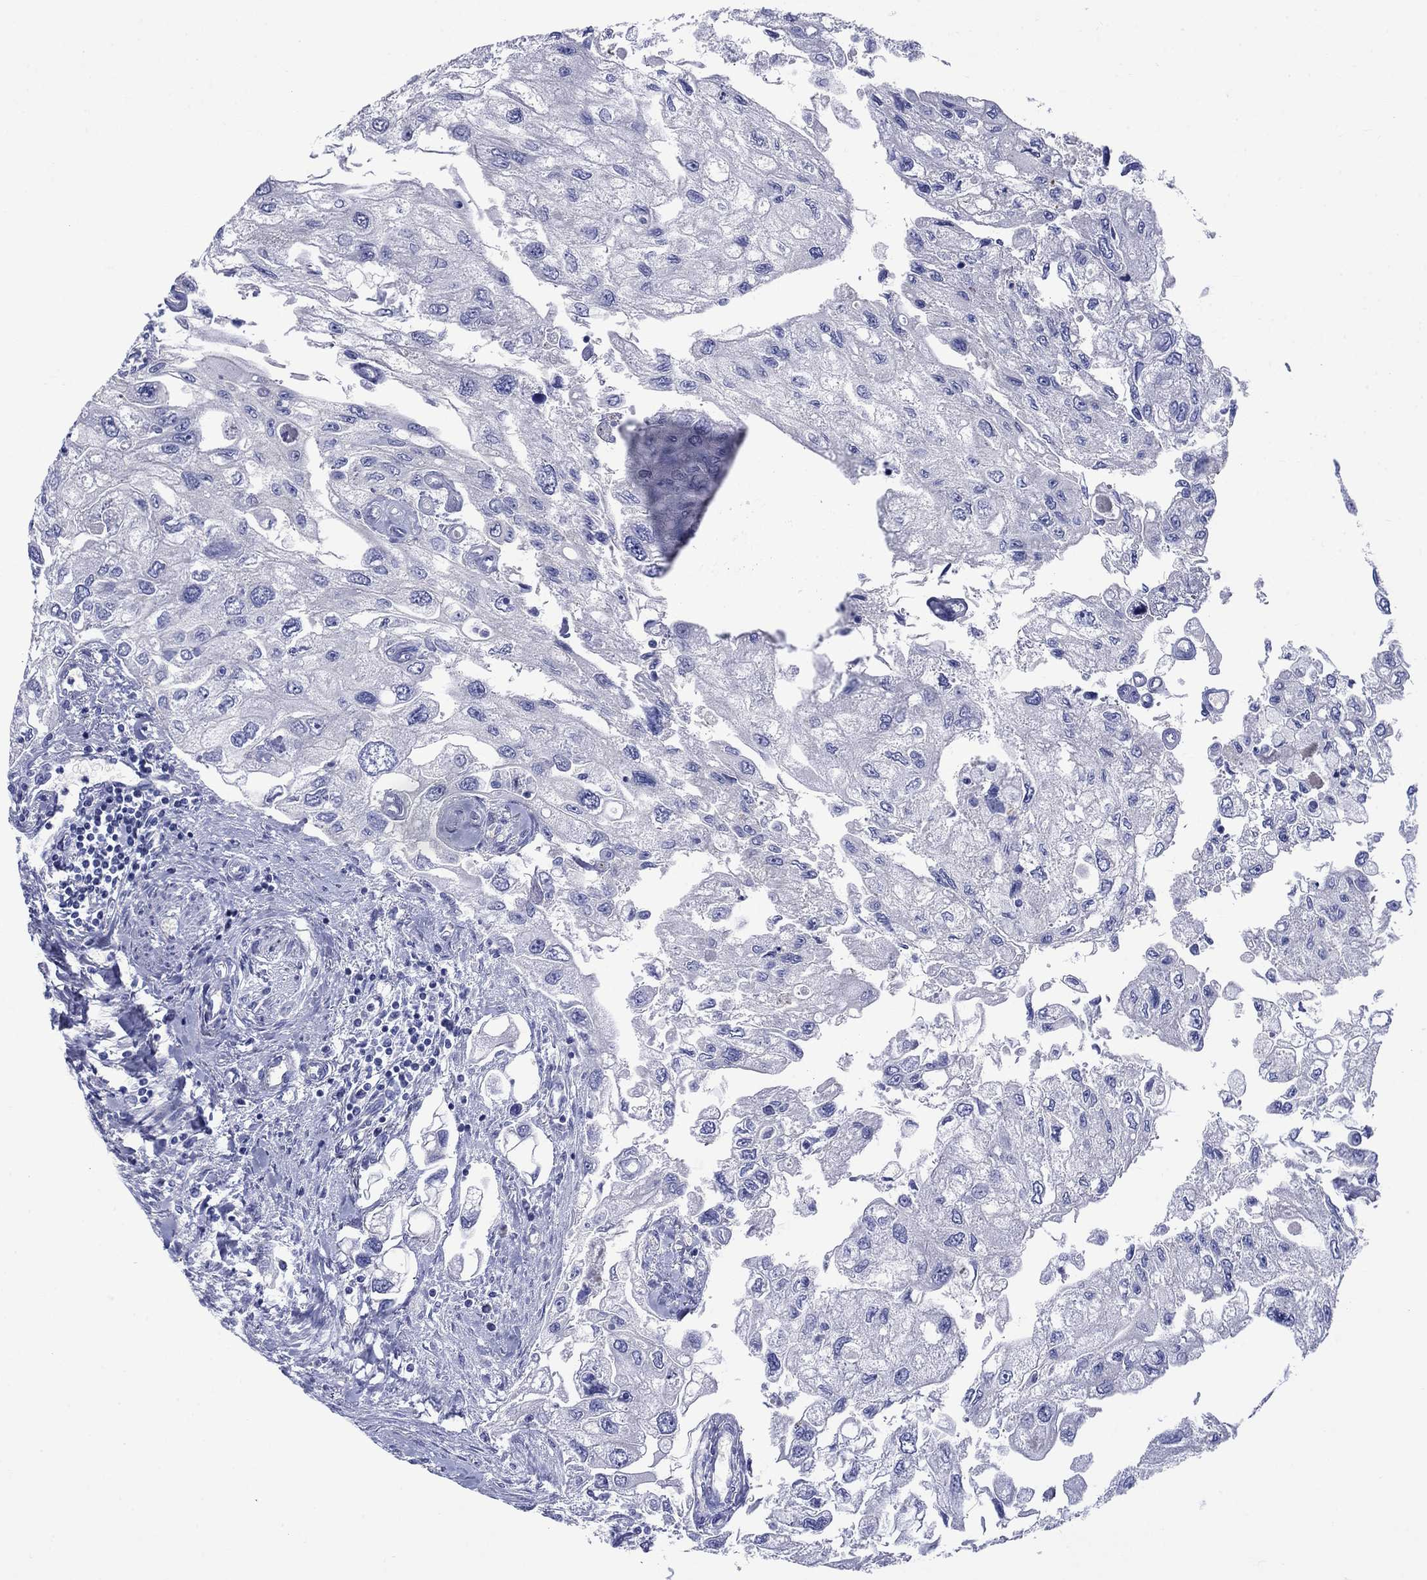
{"staining": {"intensity": "negative", "quantity": "none", "location": "none"}, "tissue": "urothelial cancer", "cell_type": "Tumor cells", "image_type": "cancer", "snomed": [{"axis": "morphology", "description": "Urothelial carcinoma, High grade"}, {"axis": "topography", "description": "Urinary bladder"}], "caption": "A photomicrograph of human high-grade urothelial carcinoma is negative for staining in tumor cells.", "gene": "SLC1A2", "patient": {"sex": "male", "age": 59}}